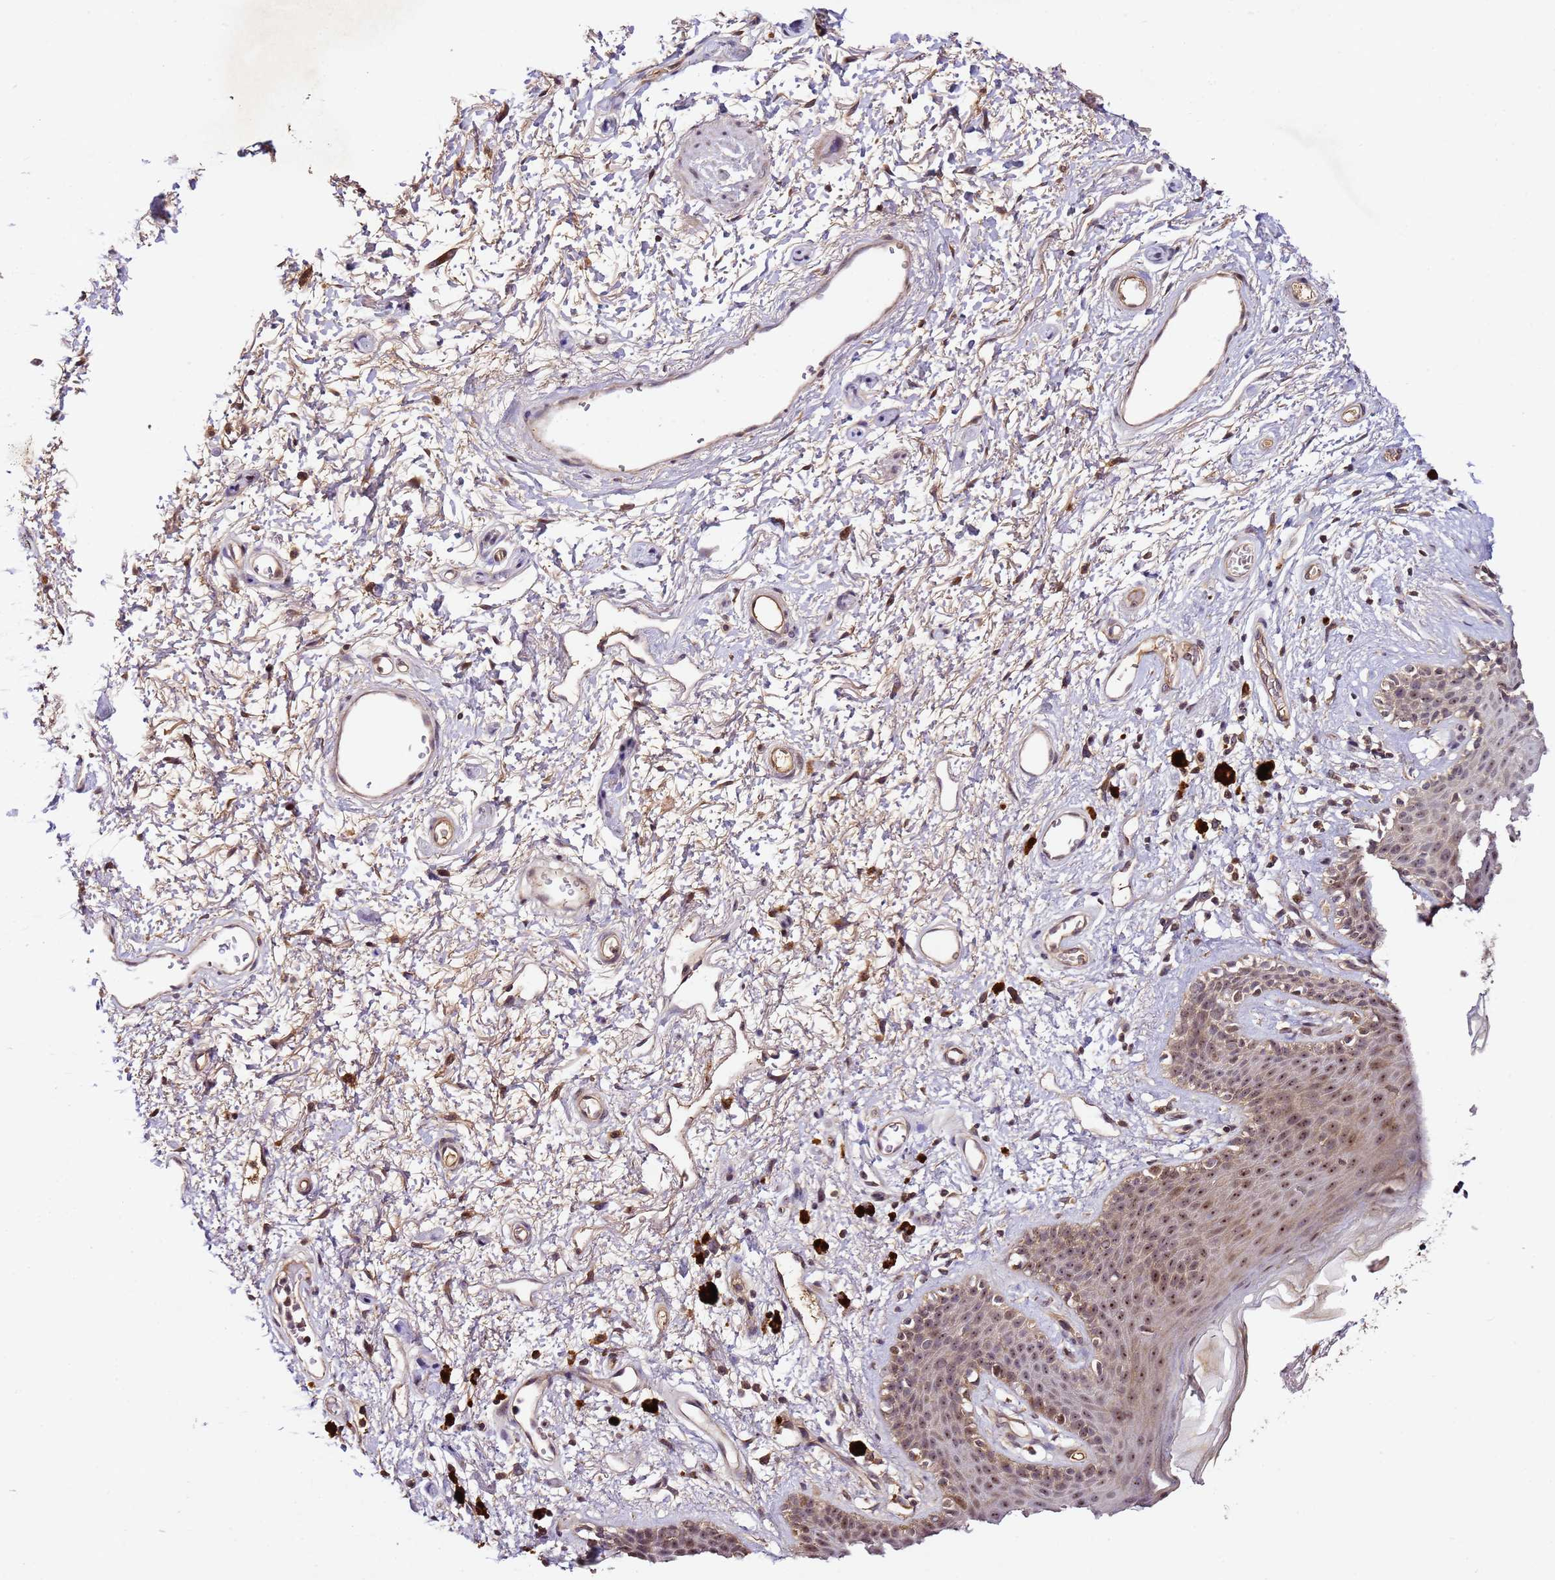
{"staining": {"intensity": "moderate", "quantity": ">75%", "location": "cytoplasmic/membranous,nuclear"}, "tissue": "skin", "cell_type": "Epidermal cells", "image_type": "normal", "snomed": [{"axis": "morphology", "description": "Normal tissue, NOS"}, {"axis": "topography", "description": "Anal"}], "caption": "A micrograph of skin stained for a protein displays moderate cytoplasmic/membranous,nuclear brown staining in epidermal cells.", "gene": "DDX27", "patient": {"sex": "female", "age": 46}}